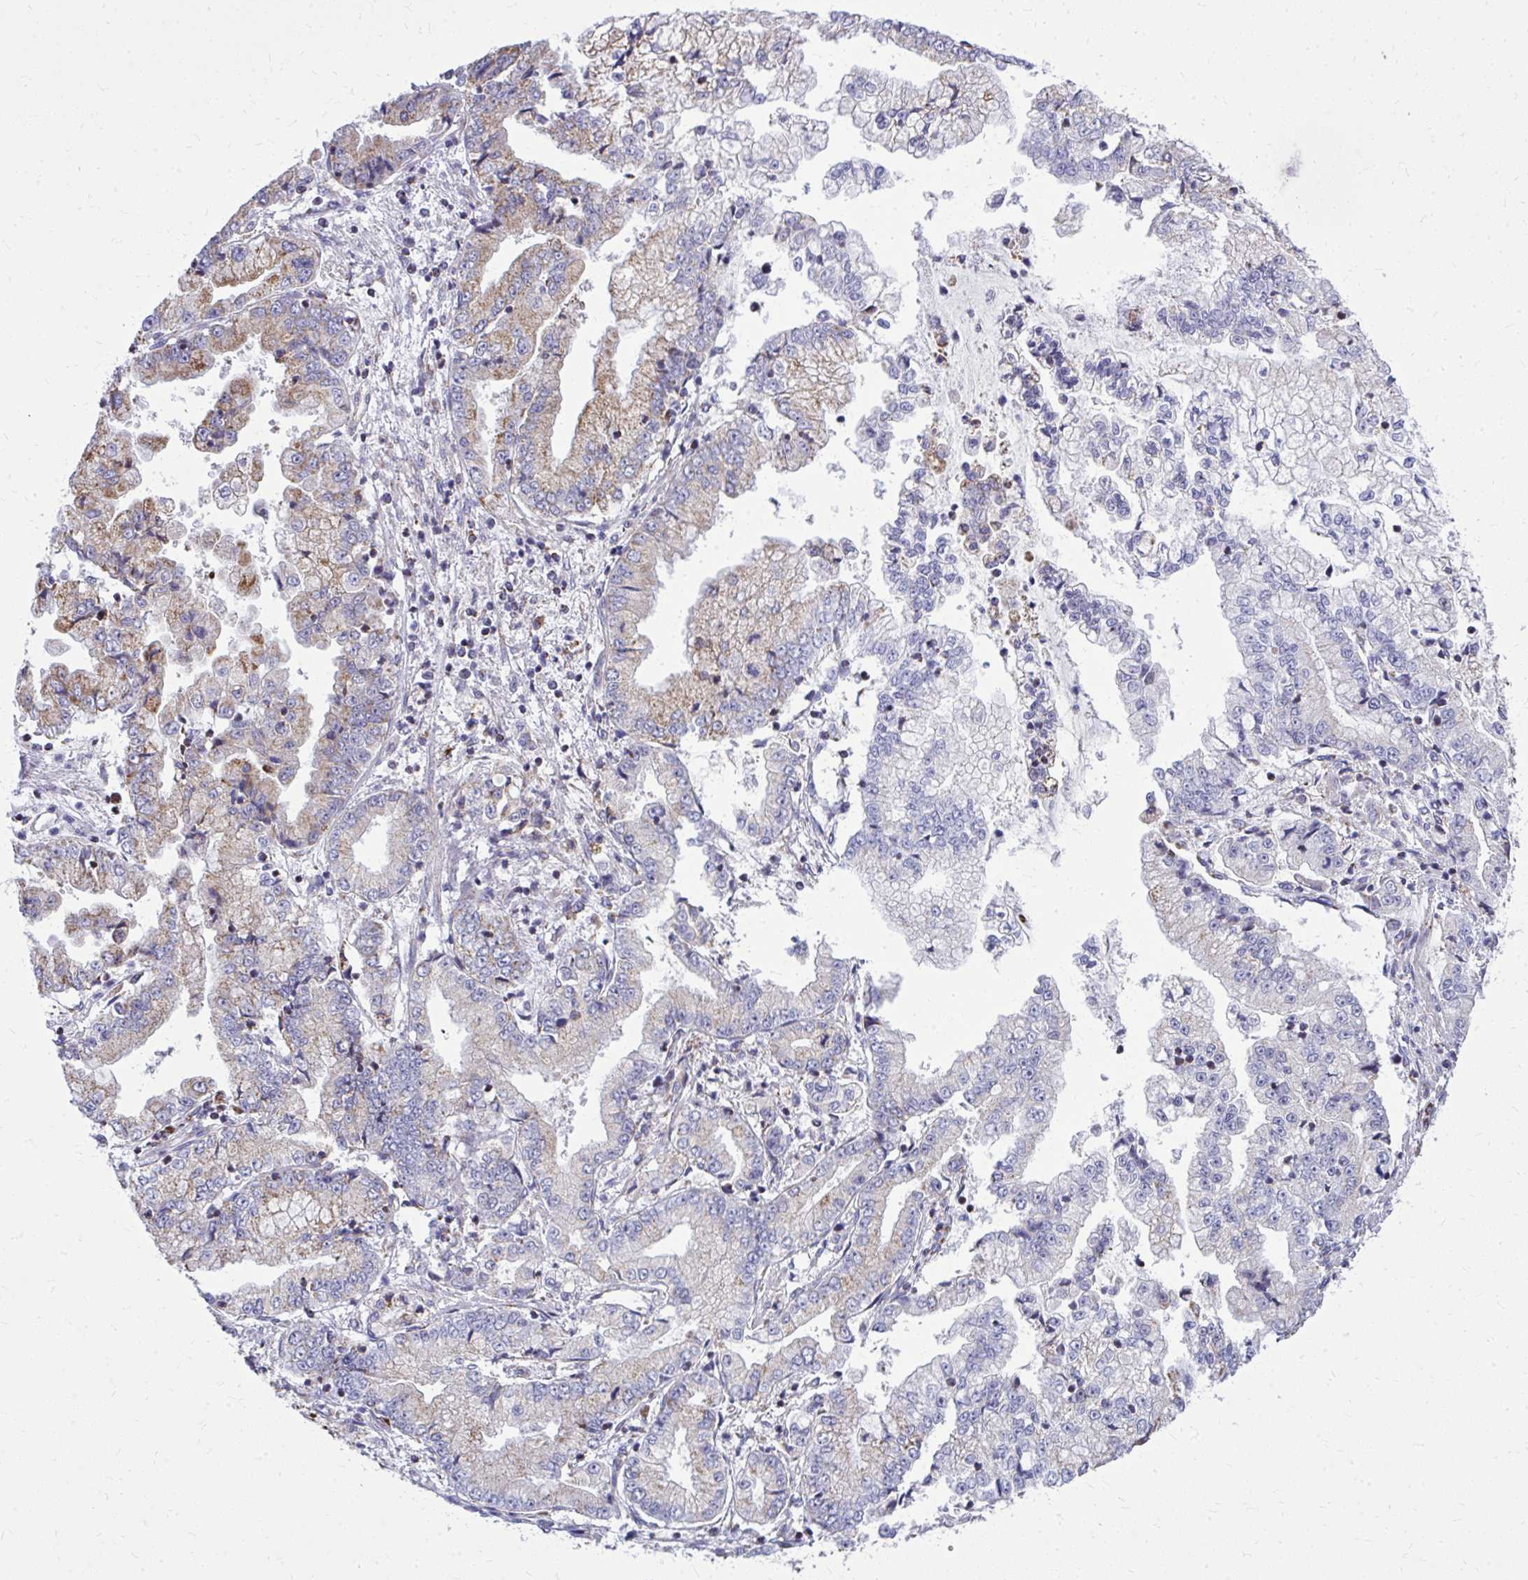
{"staining": {"intensity": "moderate", "quantity": "25%-75%", "location": "cytoplasmic/membranous"}, "tissue": "stomach cancer", "cell_type": "Tumor cells", "image_type": "cancer", "snomed": [{"axis": "morphology", "description": "Adenocarcinoma, NOS"}, {"axis": "topography", "description": "Stomach, upper"}], "caption": "Protein staining displays moderate cytoplasmic/membranous staining in about 25%-75% of tumor cells in stomach cancer.", "gene": "ZNF362", "patient": {"sex": "female", "age": 74}}